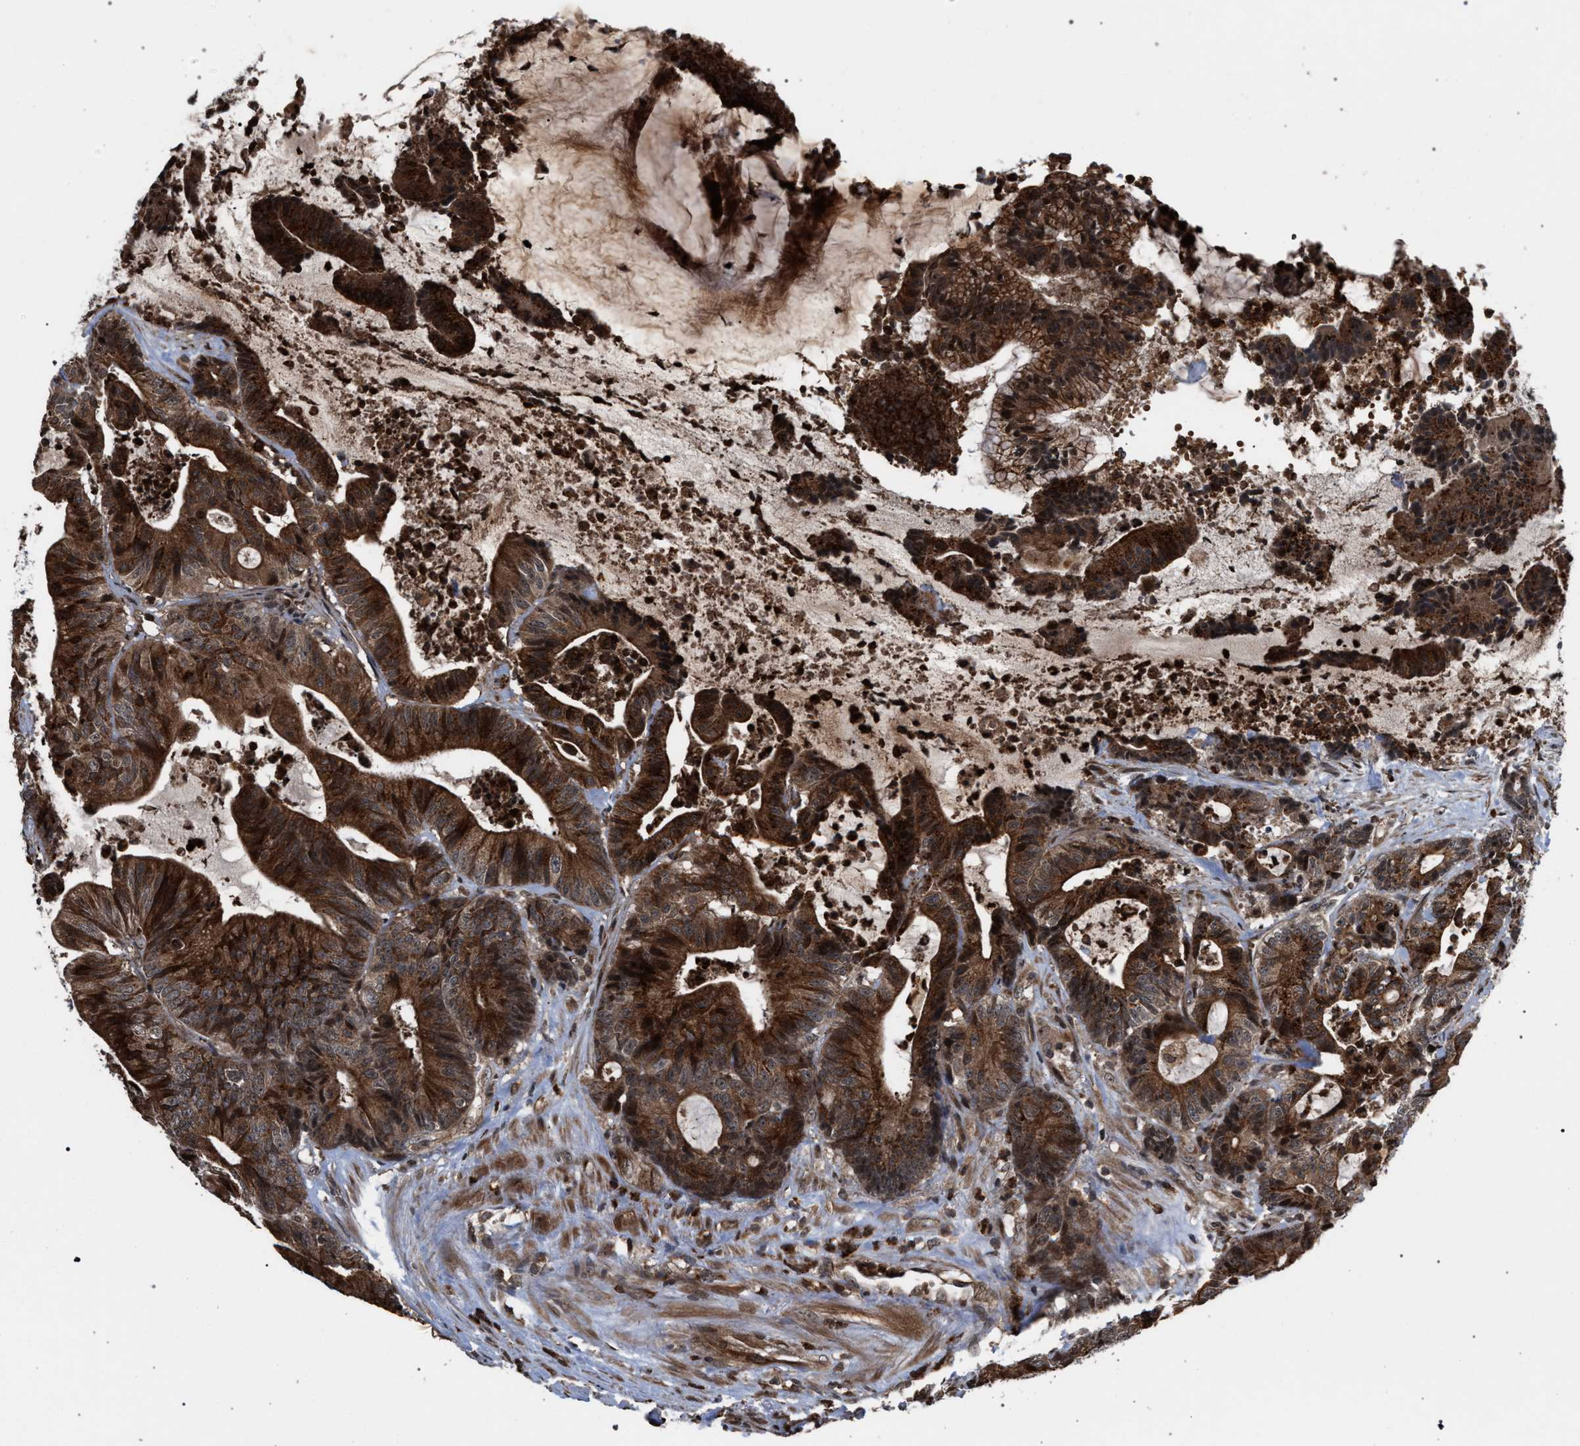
{"staining": {"intensity": "strong", "quantity": ">75%", "location": "cytoplasmic/membranous"}, "tissue": "colorectal cancer", "cell_type": "Tumor cells", "image_type": "cancer", "snomed": [{"axis": "morphology", "description": "Adenocarcinoma, NOS"}, {"axis": "topography", "description": "Colon"}], "caption": "Human colorectal adenocarcinoma stained with a protein marker exhibits strong staining in tumor cells.", "gene": "IRAK4", "patient": {"sex": "female", "age": 84}}